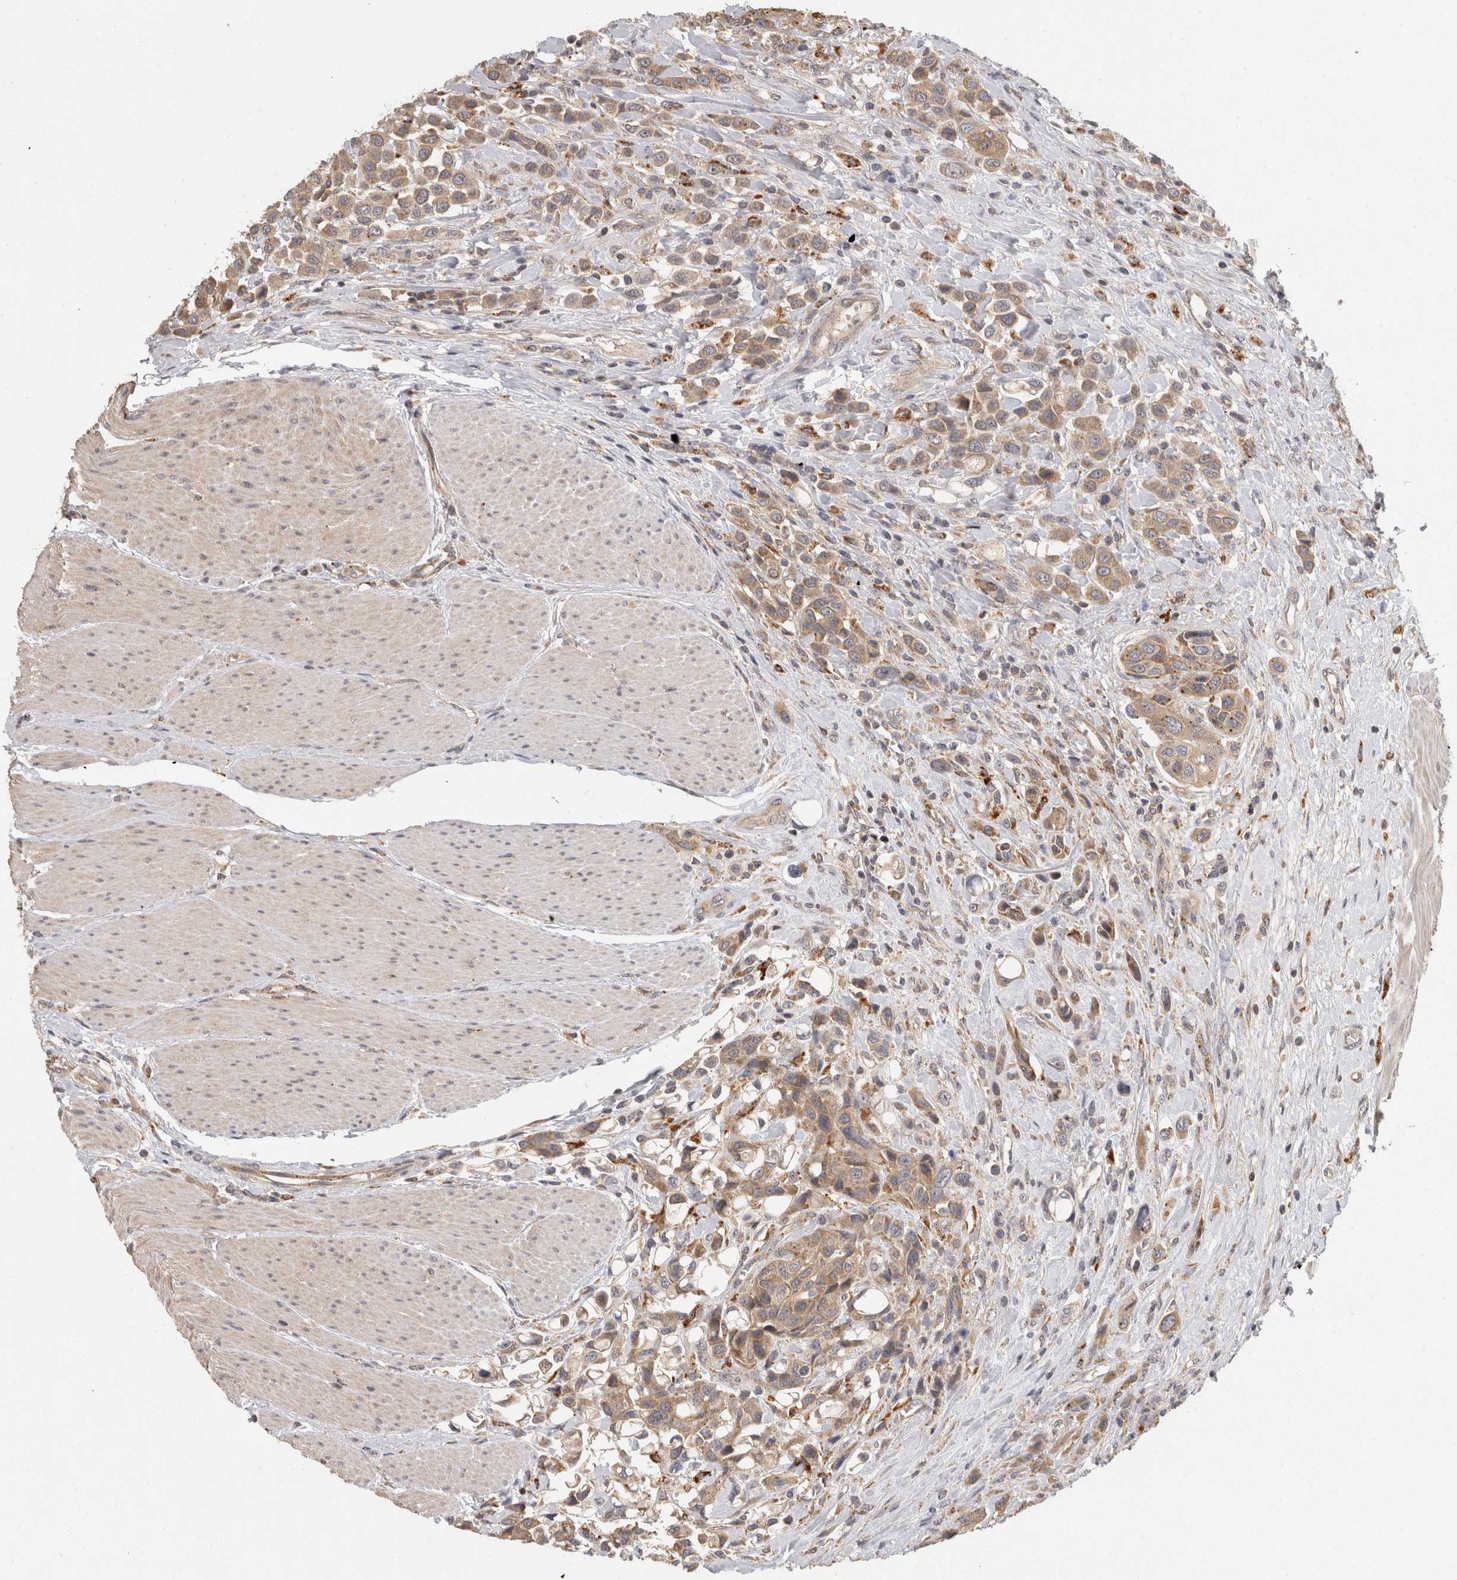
{"staining": {"intensity": "weak", "quantity": ">75%", "location": "cytoplasmic/membranous"}, "tissue": "urothelial cancer", "cell_type": "Tumor cells", "image_type": "cancer", "snomed": [{"axis": "morphology", "description": "Urothelial carcinoma, High grade"}, {"axis": "topography", "description": "Urinary bladder"}], "caption": "High-grade urothelial carcinoma stained with IHC exhibits weak cytoplasmic/membranous expression in approximately >75% of tumor cells.", "gene": "ACAT2", "patient": {"sex": "male", "age": 50}}